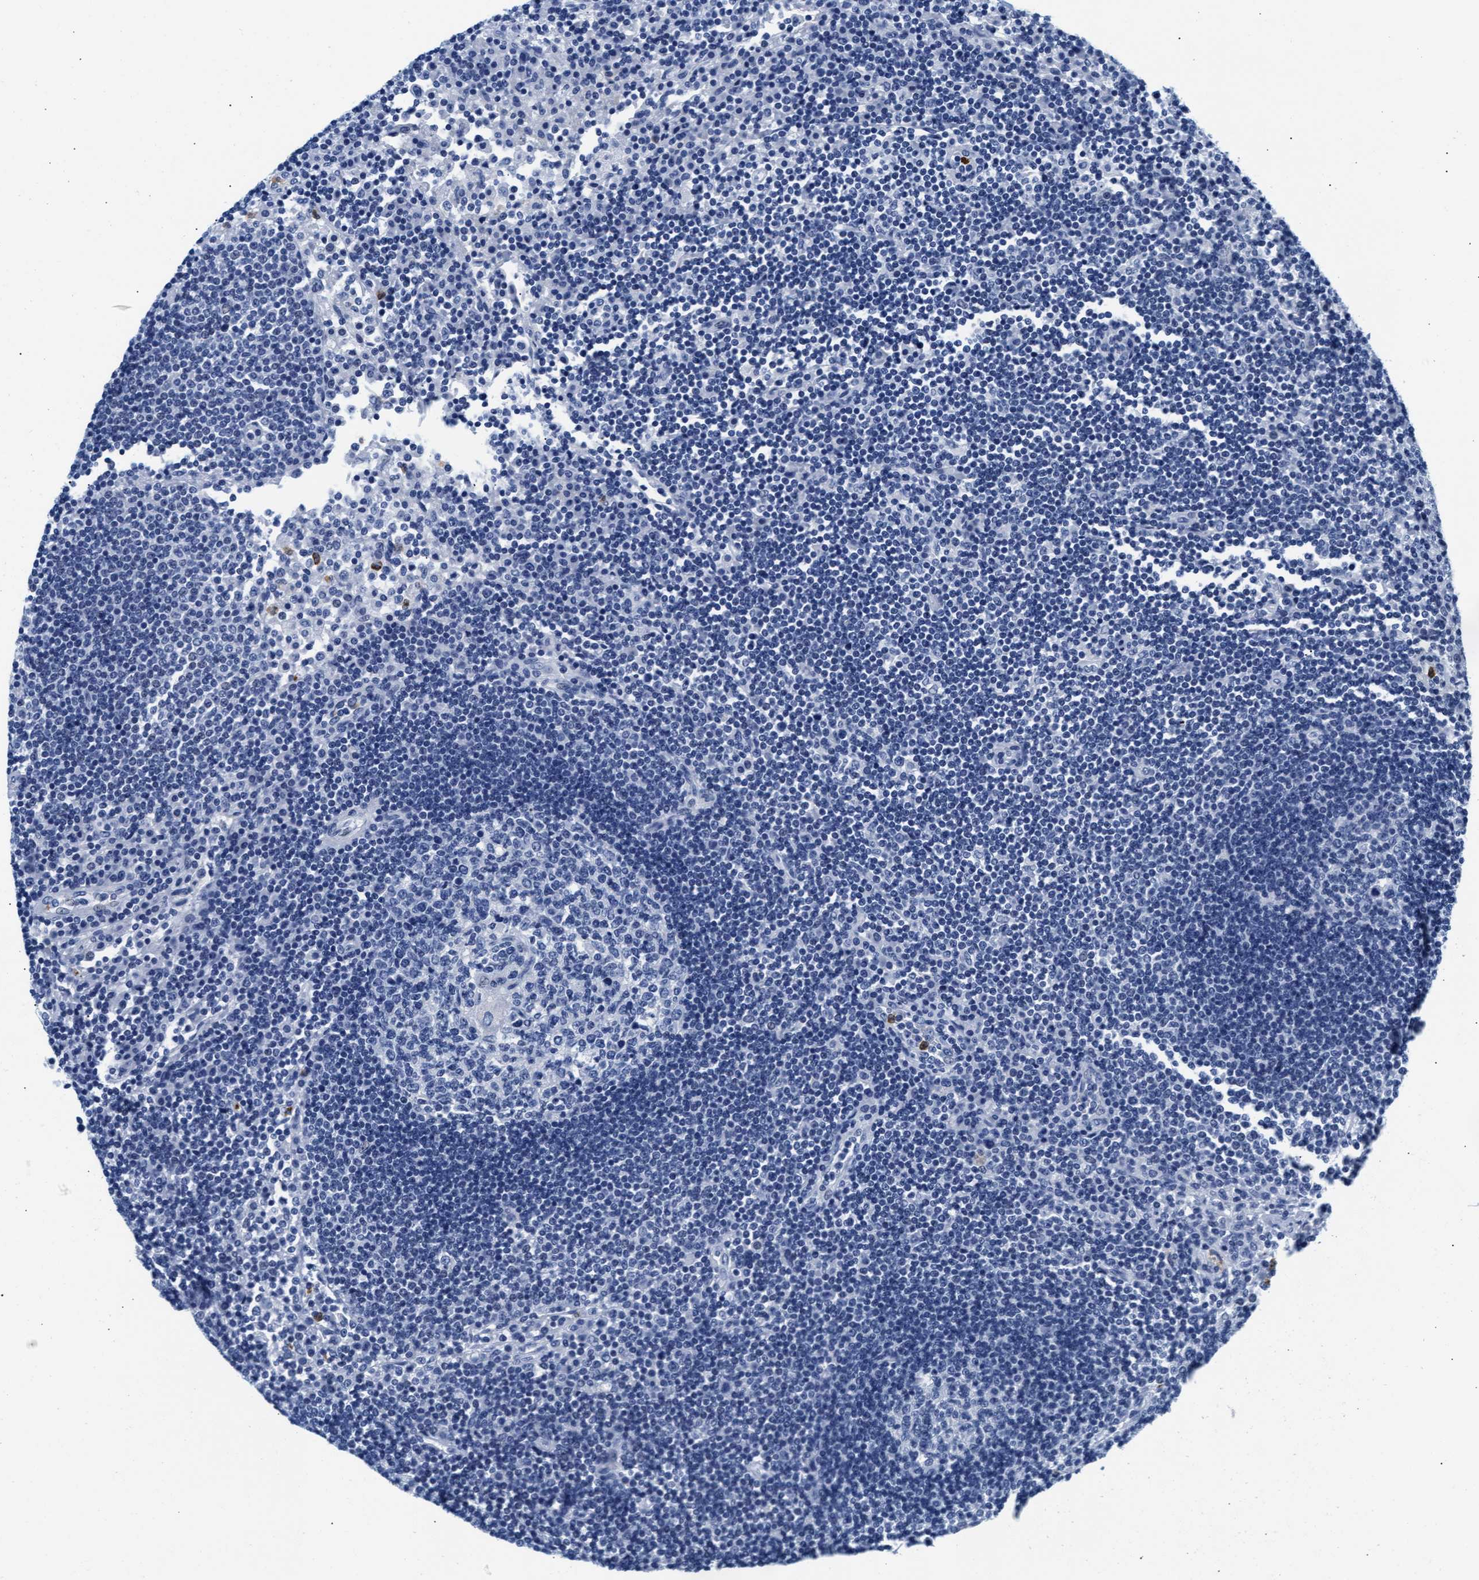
{"staining": {"intensity": "negative", "quantity": "none", "location": "none"}, "tissue": "lymph node", "cell_type": "Germinal center cells", "image_type": "normal", "snomed": [{"axis": "morphology", "description": "Normal tissue, NOS"}, {"axis": "topography", "description": "Lymph node"}], "caption": "Micrograph shows no significant protein positivity in germinal center cells of unremarkable lymph node. The staining was performed using DAB (3,3'-diaminobenzidine) to visualize the protein expression in brown, while the nuclei were stained in blue with hematoxylin (Magnification: 20x).", "gene": "MMP8", "patient": {"sex": "female", "age": 53}}